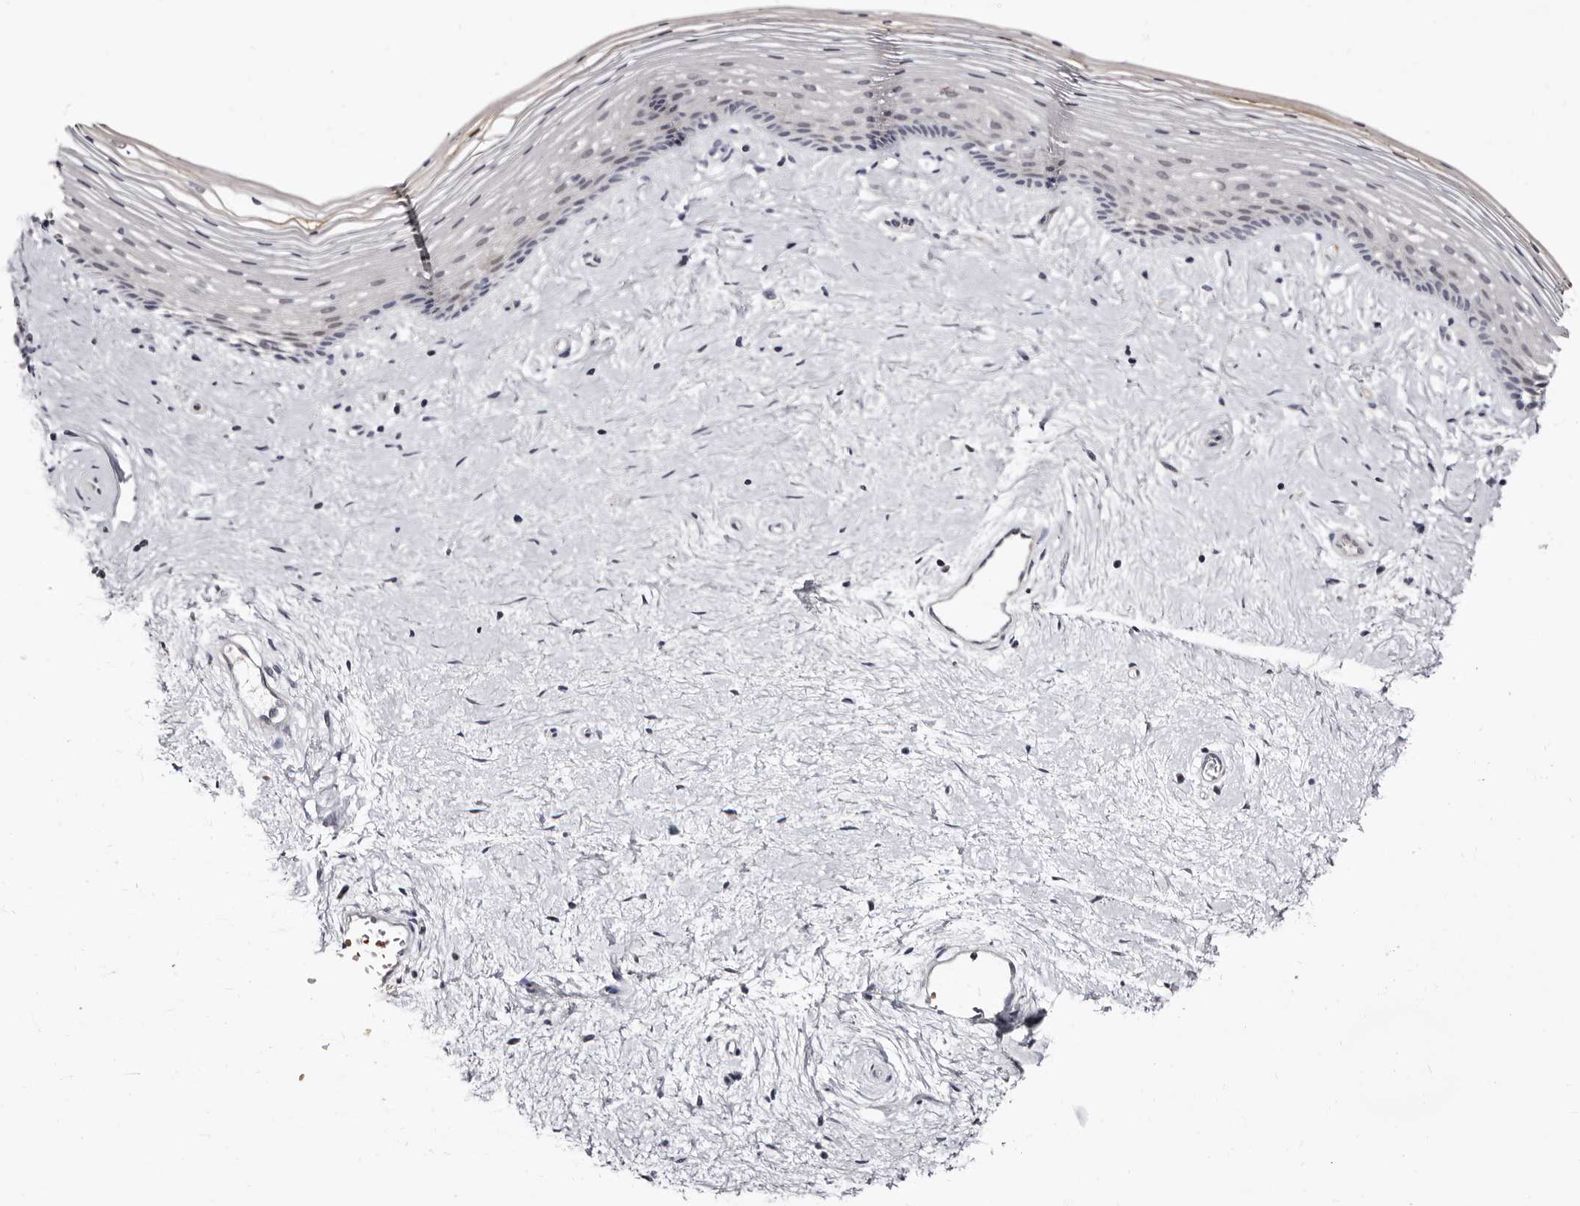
{"staining": {"intensity": "negative", "quantity": "none", "location": "none"}, "tissue": "vagina", "cell_type": "Squamous epithelial cells", "image_type": "normal", "snomed": [{"axis": "morphology", "description": "Normal tissue, NOS"}, {"axis": "topography", "description": "Vagina"}], "caption": "The immunohistochemistry micrograph has no significant staining in squamous epithelial cells of vagina. (DAB (3,3'-diaminobenzidine) IHC, high magnification).", "gene": "BPGM", "patient": {"sex": "female", "age": 46}}